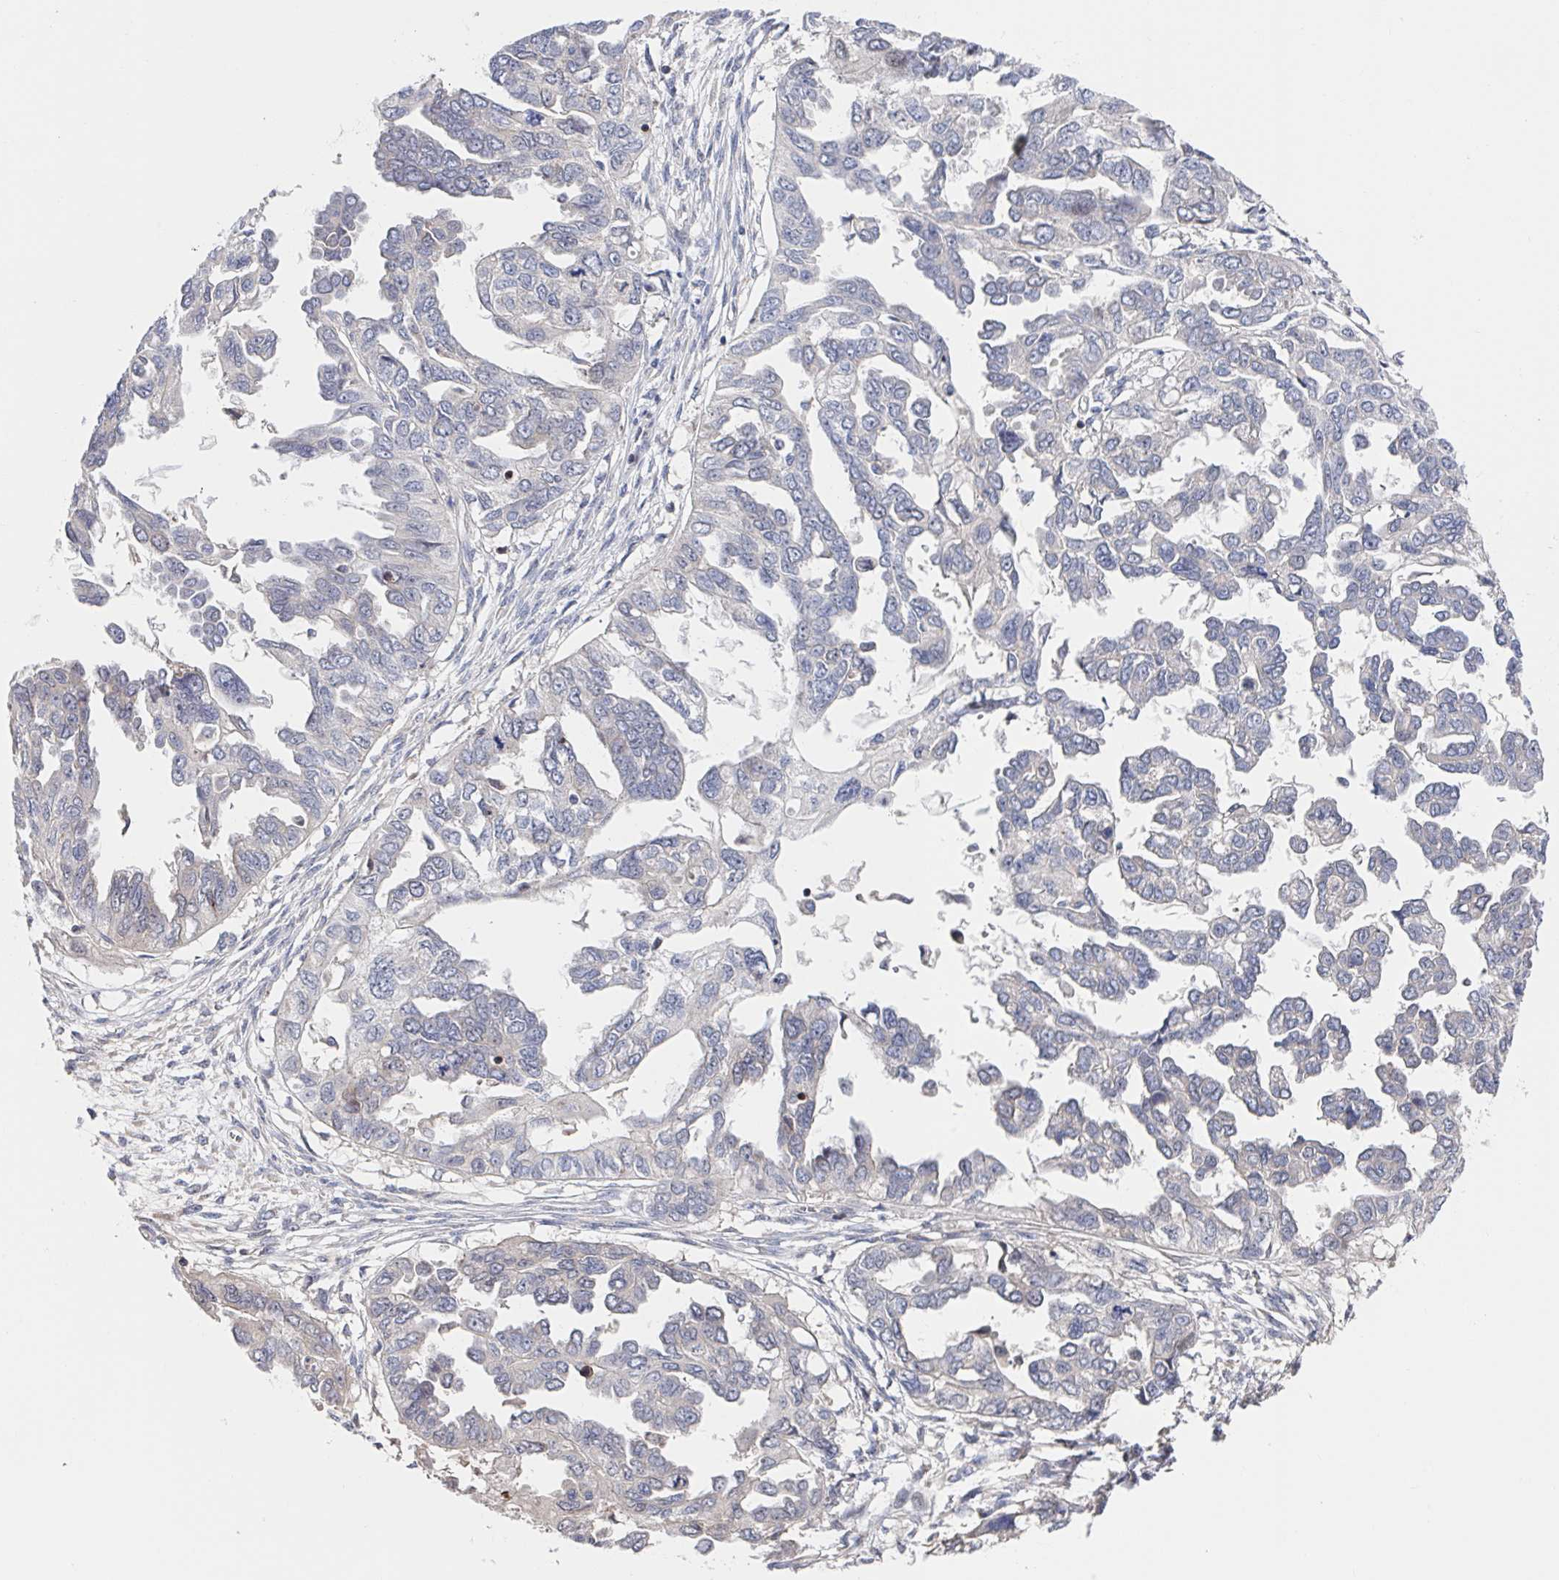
{"staining": {"intensity": "weak", "quantity": "<25%", "location": "cytoplasmic/membranous"}, "tissue": "ovarian cancer", "cell_type": "Tumor cells", "image_type": "cancer", "snomed": [{"axis": "morphology", "description": "Cystadenocarcinoma, serous, NOS"}, {"axis": "topography", "description": "Ovary"}], "caption": "Immunohistochemistry photomicrograph of ovarian serous cystadenocarcinoma stained for a protein (brown), which demonstrates no staining in tumor cells.", "gene": "DHRS12", "patient": {"sex": "female", "age": 53}}